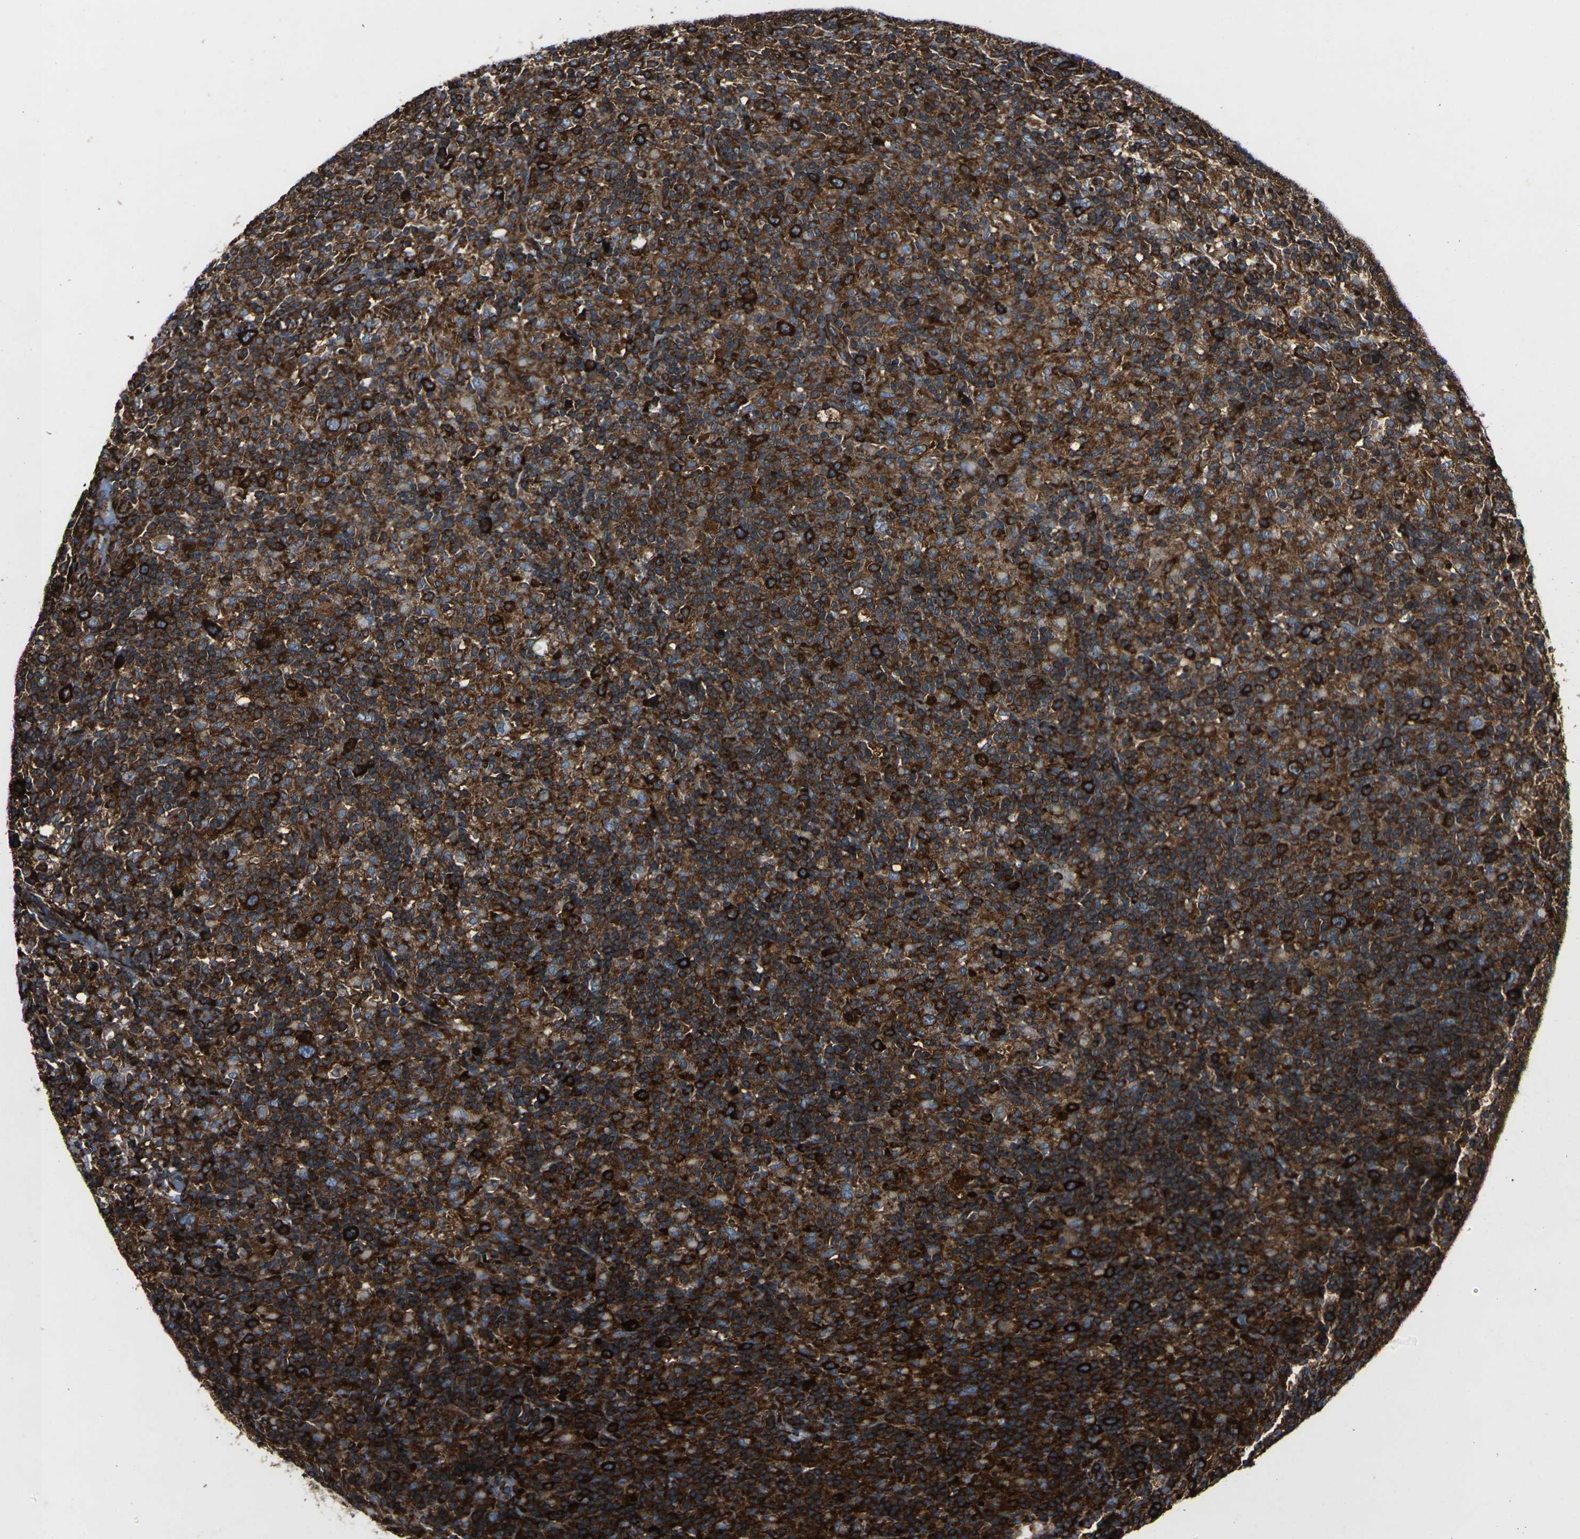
{"staining": {"intensity": "strong", "quantity": ">75%", "location": "cytoplasmic/membranous"}, "tissue": "lymphoma", "cell_type": "Tumor cells", "image_type": "cancer", "snomed": [{"axis": "morphology", "description": "Hodgkin's disease, NOS"}, {"axis": "topography", "description": "Lymph node"}], "caption": "Protein analysis of lymphoma tissue demonstrates strong cytoplasmic/membranous positivity in about >75% of tumor cells.", "gene": "MARCHF2", "patient": {"sex": "male", "age": 70}}